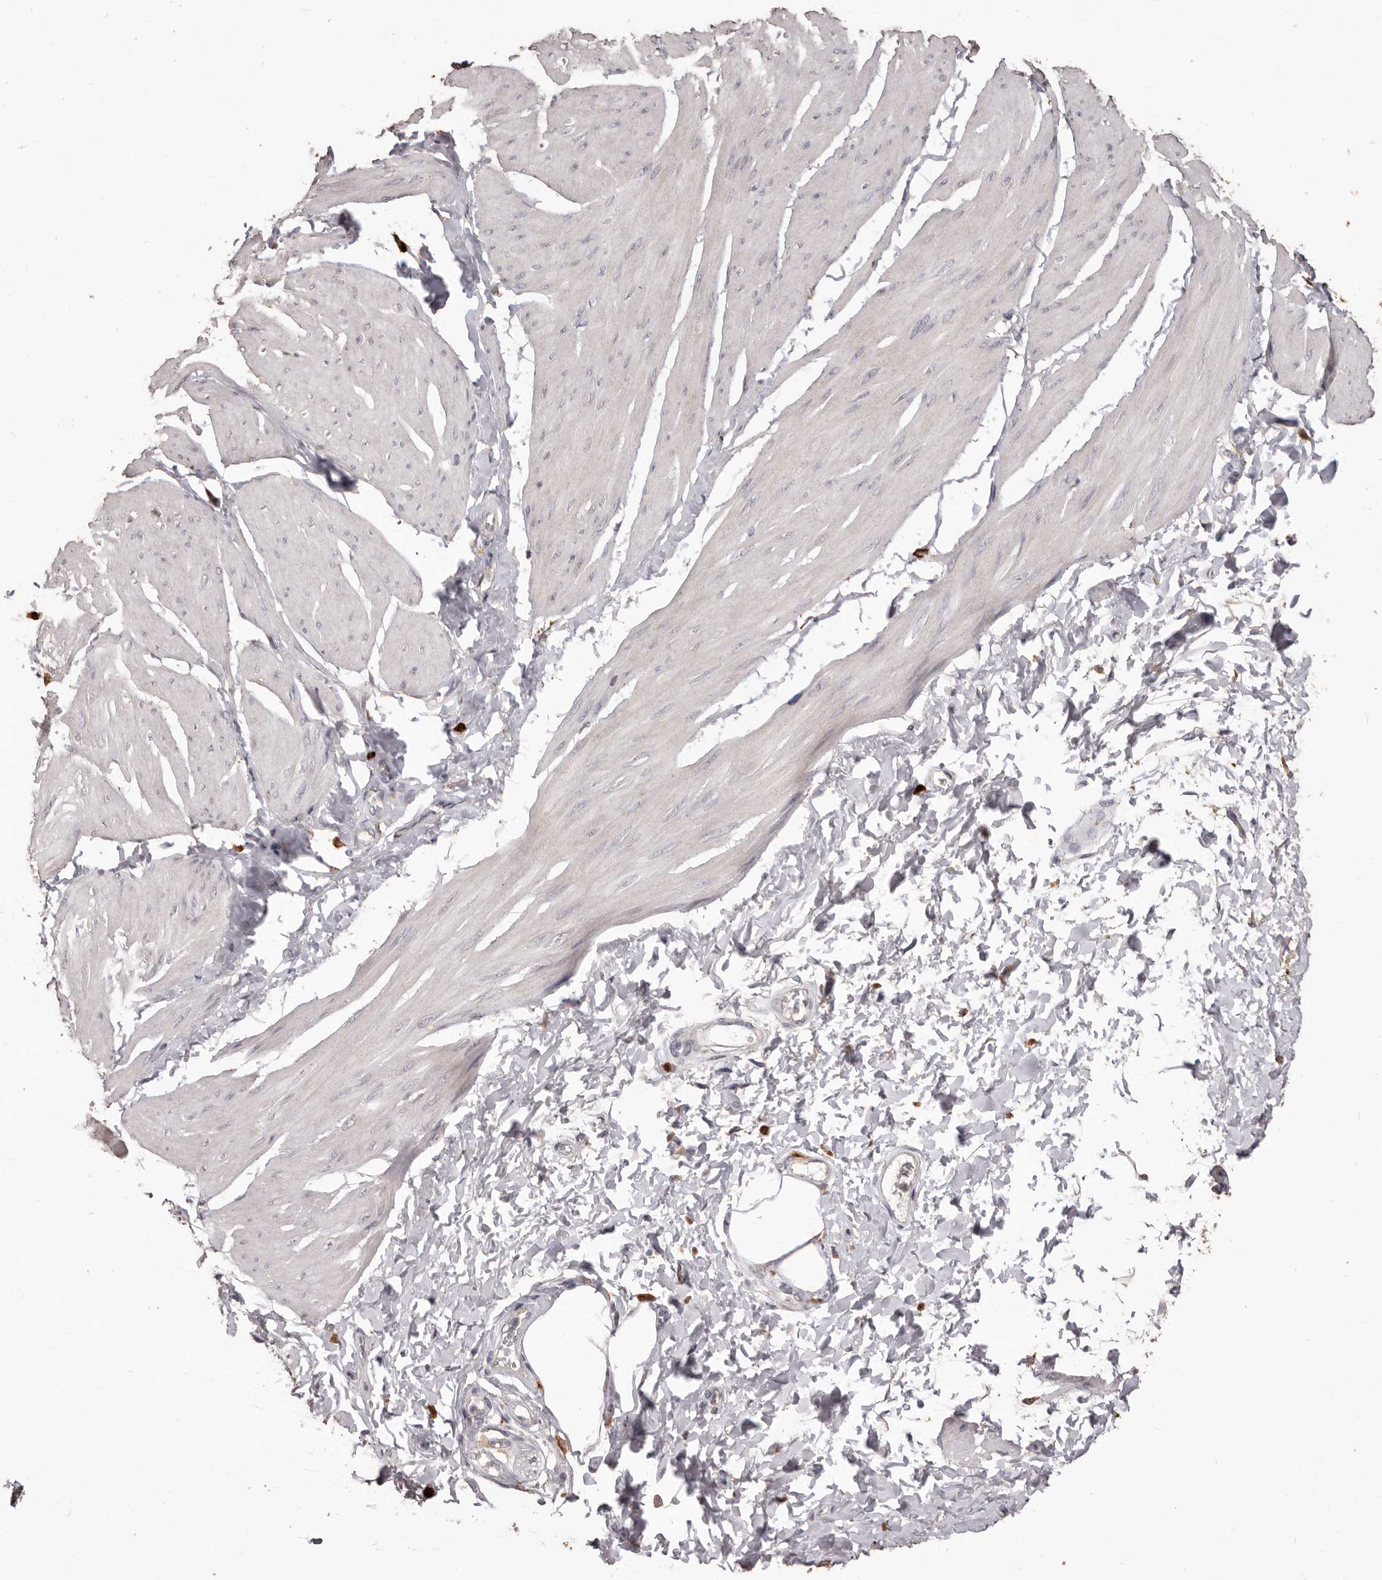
{"staining": {"intensity": "negative", "quantity": "none", "location": "none"}, "tissue": "smooth muscle", "cell_type": "Smooth muscle cells", "image_type": "normal", "snomed": [{"axis": "morphology", "description": "Urothelial carcinoma, High grade"}, {"axis": "topography", "description": "Urinary bladder"}], "caption": "An IHC histopathology image of benign smooth muscle is shown. There is no staining in smooth muscle cells of smooth muscle.", "gene": "PRSS27", "patient": {"sex": "male", "age": 46}}